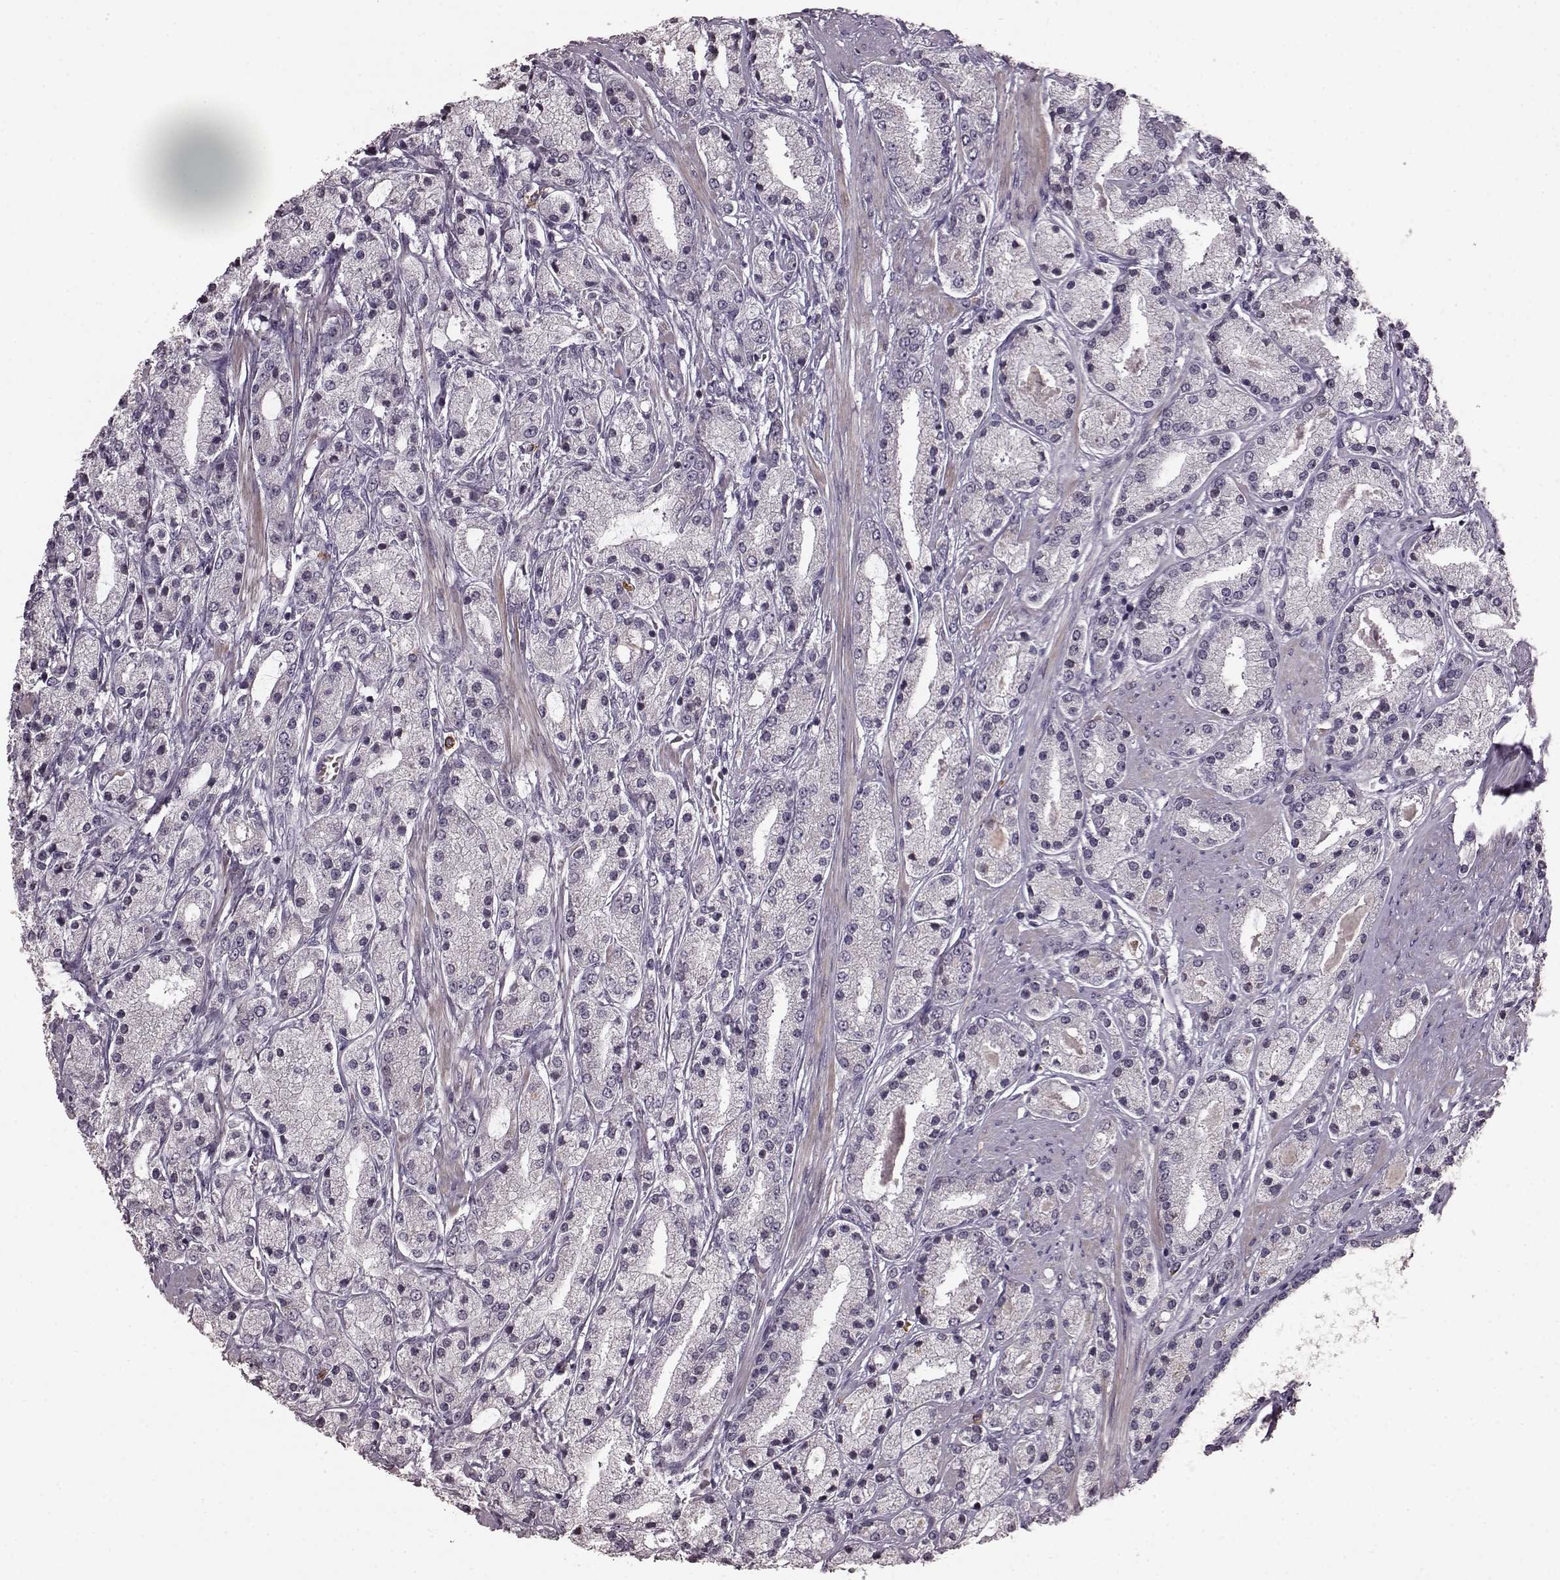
{"staining": {"intensity": "negative", "quantity": "none", "location": "none"}, "tissue": "prostate cancer", "cell_type": "Tumor cells", "image_type": "cancer", "snomed": [{"axis": "morphology", "description": "Adenocarcinoma, High grade"}, {"axis": "topography", "description": "Prostate"}], "caption": "DAB (3,3'-diaminobenzidine) immunohistochemical staining of human prostate adenocarcinoma (high-grade) displays no significant positivity in tumor cells.", "gene": "SLC52A3", "patient": {"sex": "male", "age": 67}}